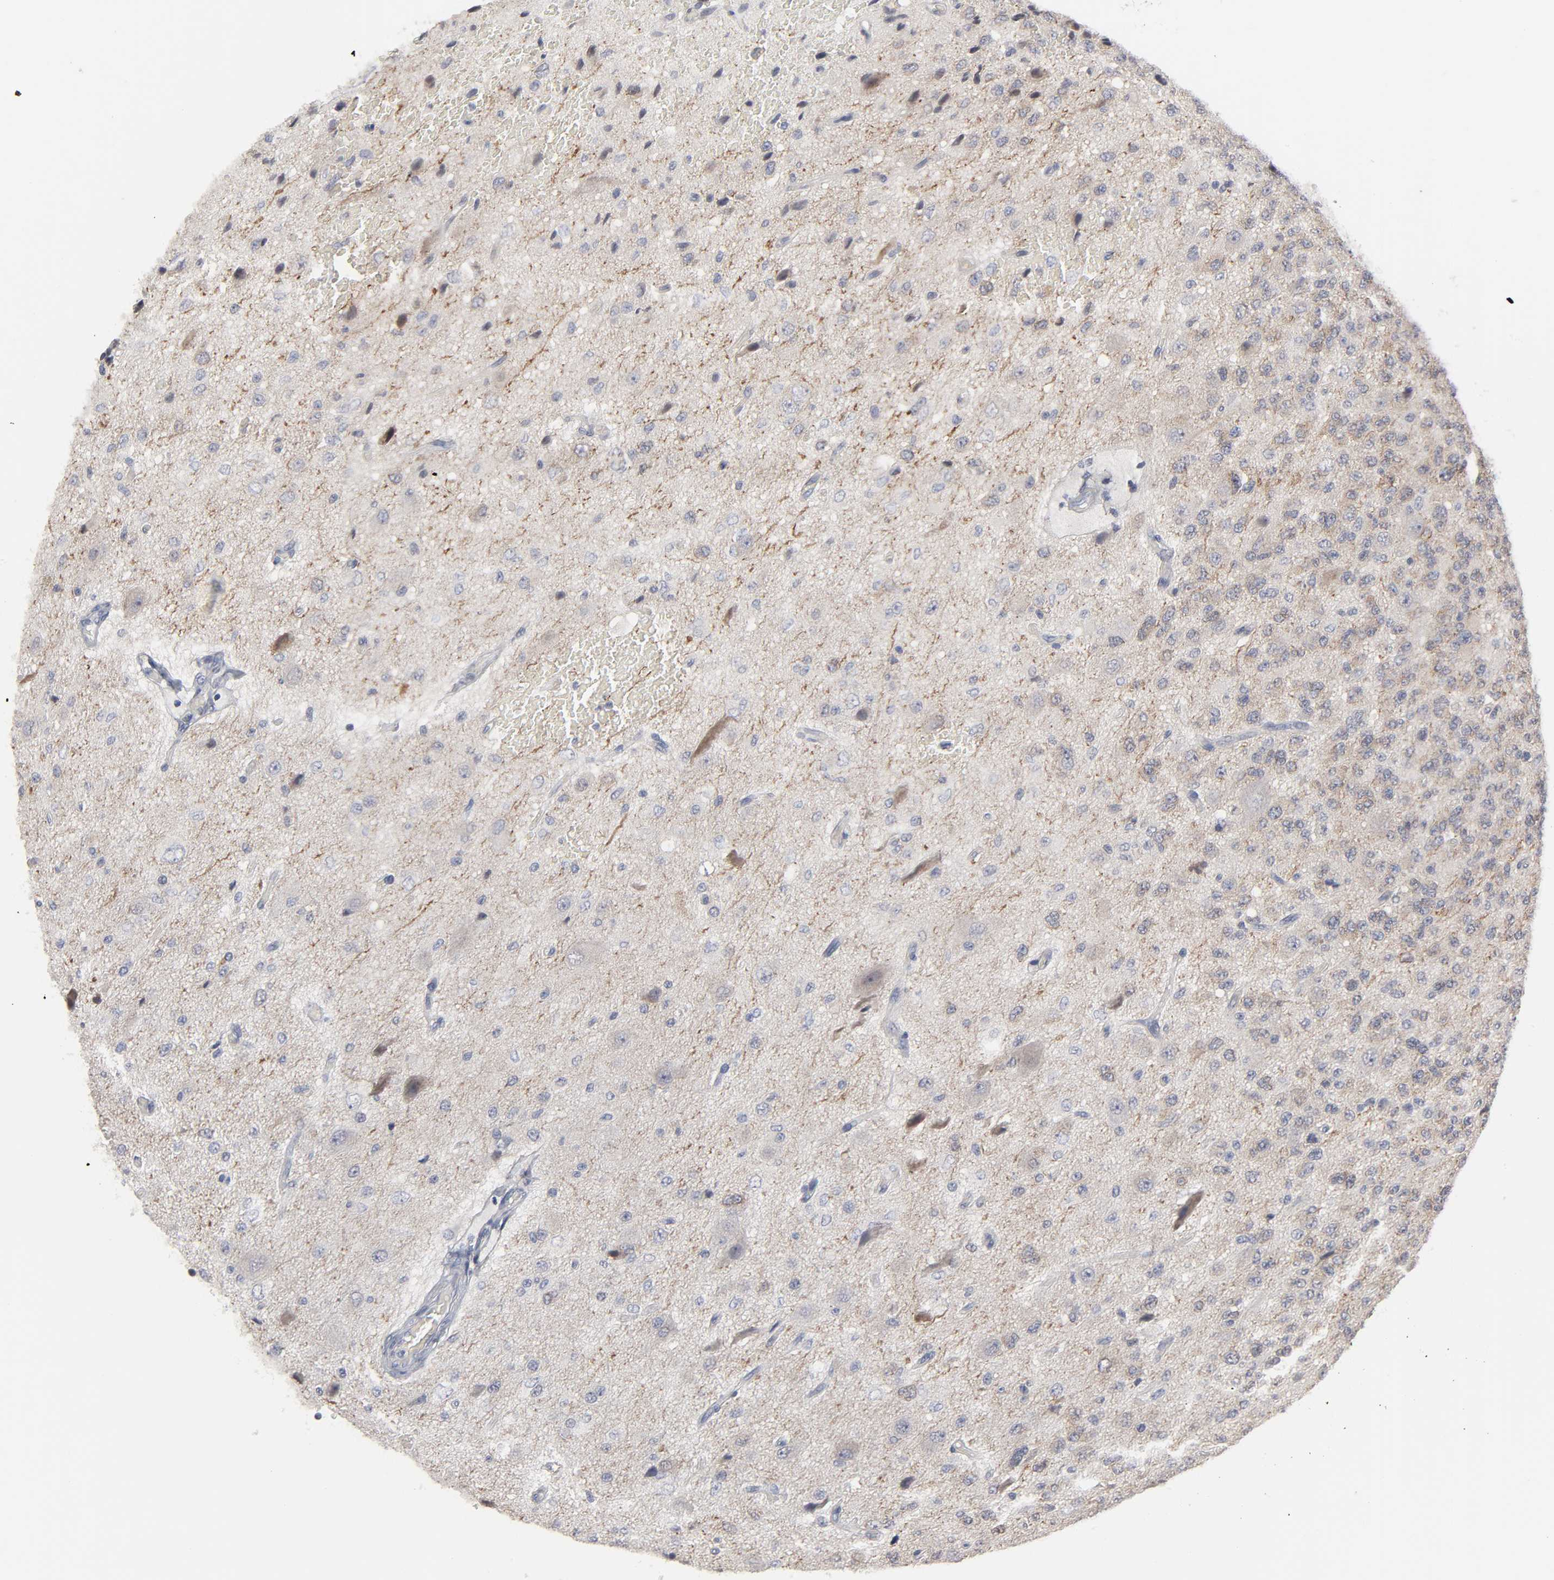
{"staining": {"intensity": "moderate", "quantity": "25%-75%", "location": "cytoplasmic/membranous"}, "tissue": "glioma", "cell_type": "Tumor cells", "image_type": "cancer", "snomed": [{"axis": "morphology", "description": "Glioma, malignant, High grade"}, {"axis": "topography", "description": "pancreas cauda"}], "caption": "IHC staining of malignant glioma (high-grade), which displays medium levels of moderate cytoplasmic/membranous expression in about 25%-75% of tumor cells indicating moderate cytoplasmic/membranous protein positivity. The staining was performed using DAB (3,3'-diaminobenzidine) (brown) for protein detection and nuclei were counterstained in hematoxylin (blue).", "gene": "HNF4A", "patient": {"sex": "male", "age": 60}}